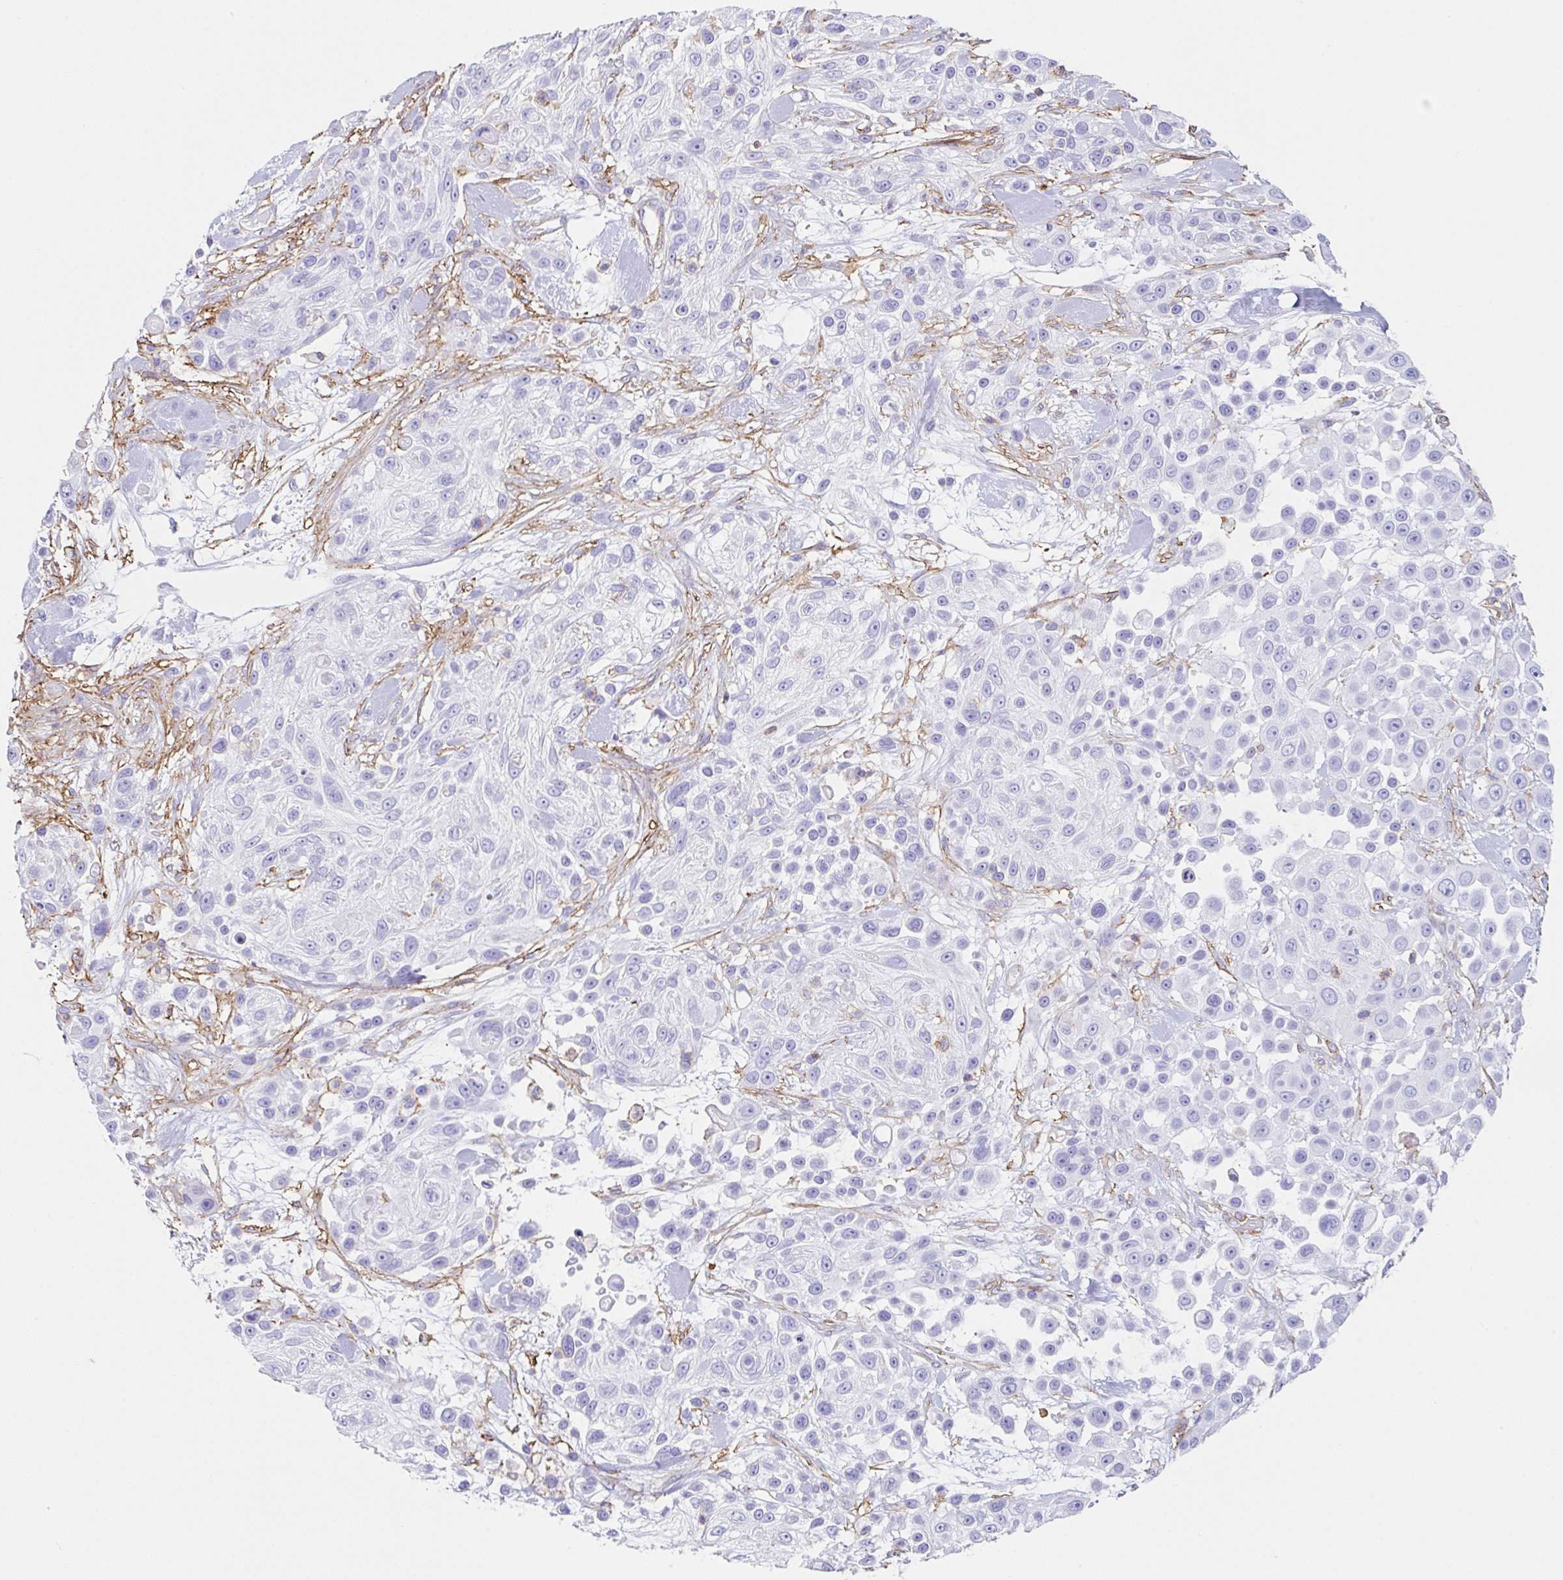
{"staining": {"intensity": "negative", "quantity": "none", "location": "none"}, "tissue": "skin cancer", "cell_type": "Tumor cells", "image_type": "cancer", "snomed": [{"axis": "morphology", "description": "Squamous cell carcinoma, NOS"}, {"axis": "topography", "description": "Skin"}], "caption": "Squamous cell carcinoma (skin) stained for a protein using immunohistochemistry displays no expression tumor cells.", "gene": "MTTP", "patient": {"sex": "male", "age": 67}}